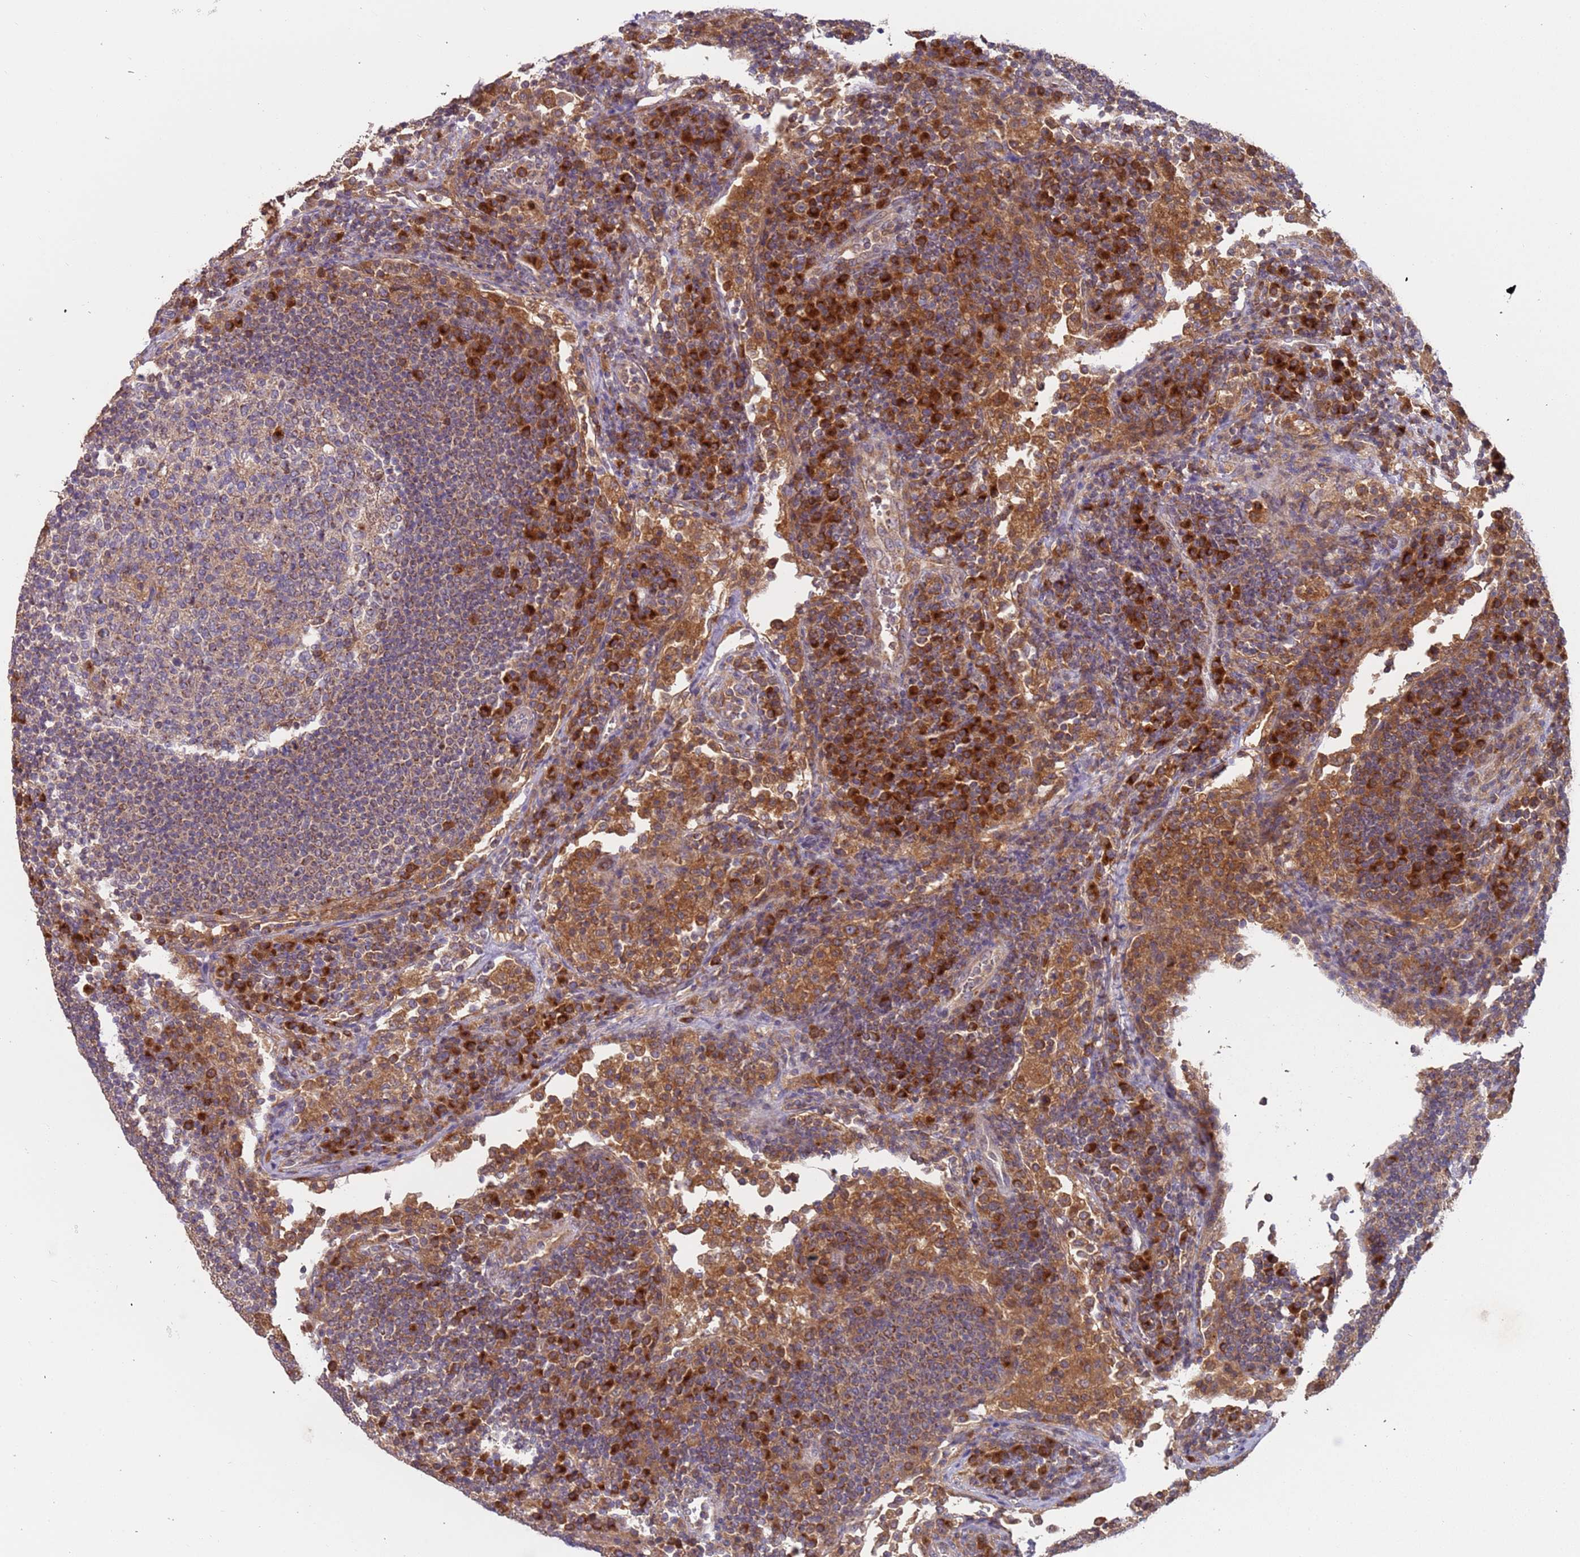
{"staining": {"intensity": "weak", "quantity": "25%-75%", "location": "cytoplasmic/membranous"}, "tissue": "lymph node", "cell_type": "Germinal center cells", "image_type": "normal", "snomed": [{"axis": "morphology", "description": "Normal tissue, NOS"}, {"axis": "topography", "description": "Lymph node"}], "caption": "Immunohistochemical staining of normal lymph node shows 25%-75% levels of weak cytoplasmic/membranous protein expression in about 25%-75% of germinal center cells.", "gene": "OR5A2", "patient": {"sex": "female", "age": 53}}